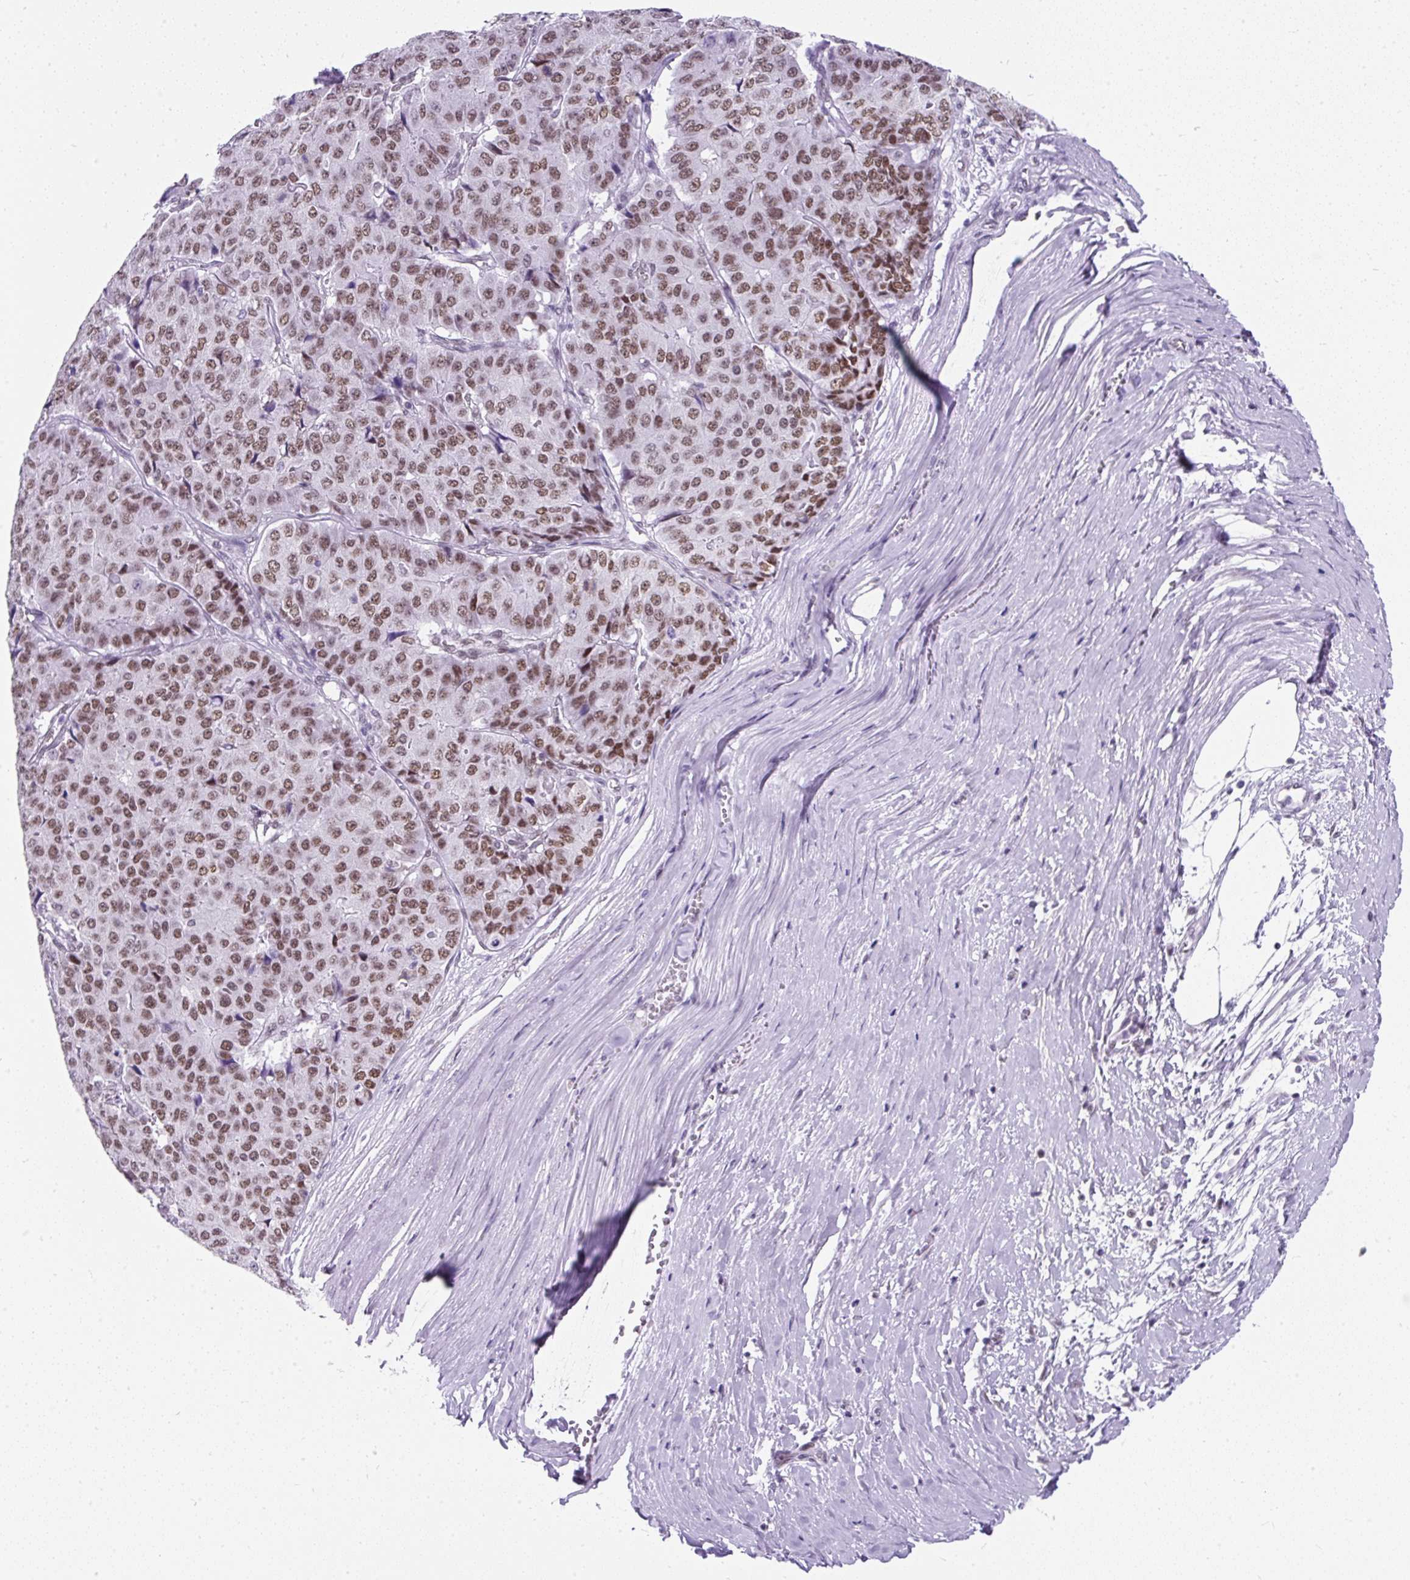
{"staining": {"intensity": "moderate", "quantity": ">75%", "location": "nuclear"}, "tissue": "pancreatic cancer", "cell_type": "Tumor cells", "image_type": "cancer", "snomed": [{"axis": "morphology", "description": "Adenocarcinoma, NOS"}, {"axis": "topography", "description": "Pancreas"}], "caption": "A high-resolution histopathology image shows immunohistochemistry (IHC) staining of pancreatic cancer (adenocarcinoma), which exhibits moderate nuclear staining in about >75% of tumor cells. (brown staining indicates protein expression, while blue staining denotes nuclei).", "gene": "PLCXD2", "patient": {"sex": "male", "age": 50}}